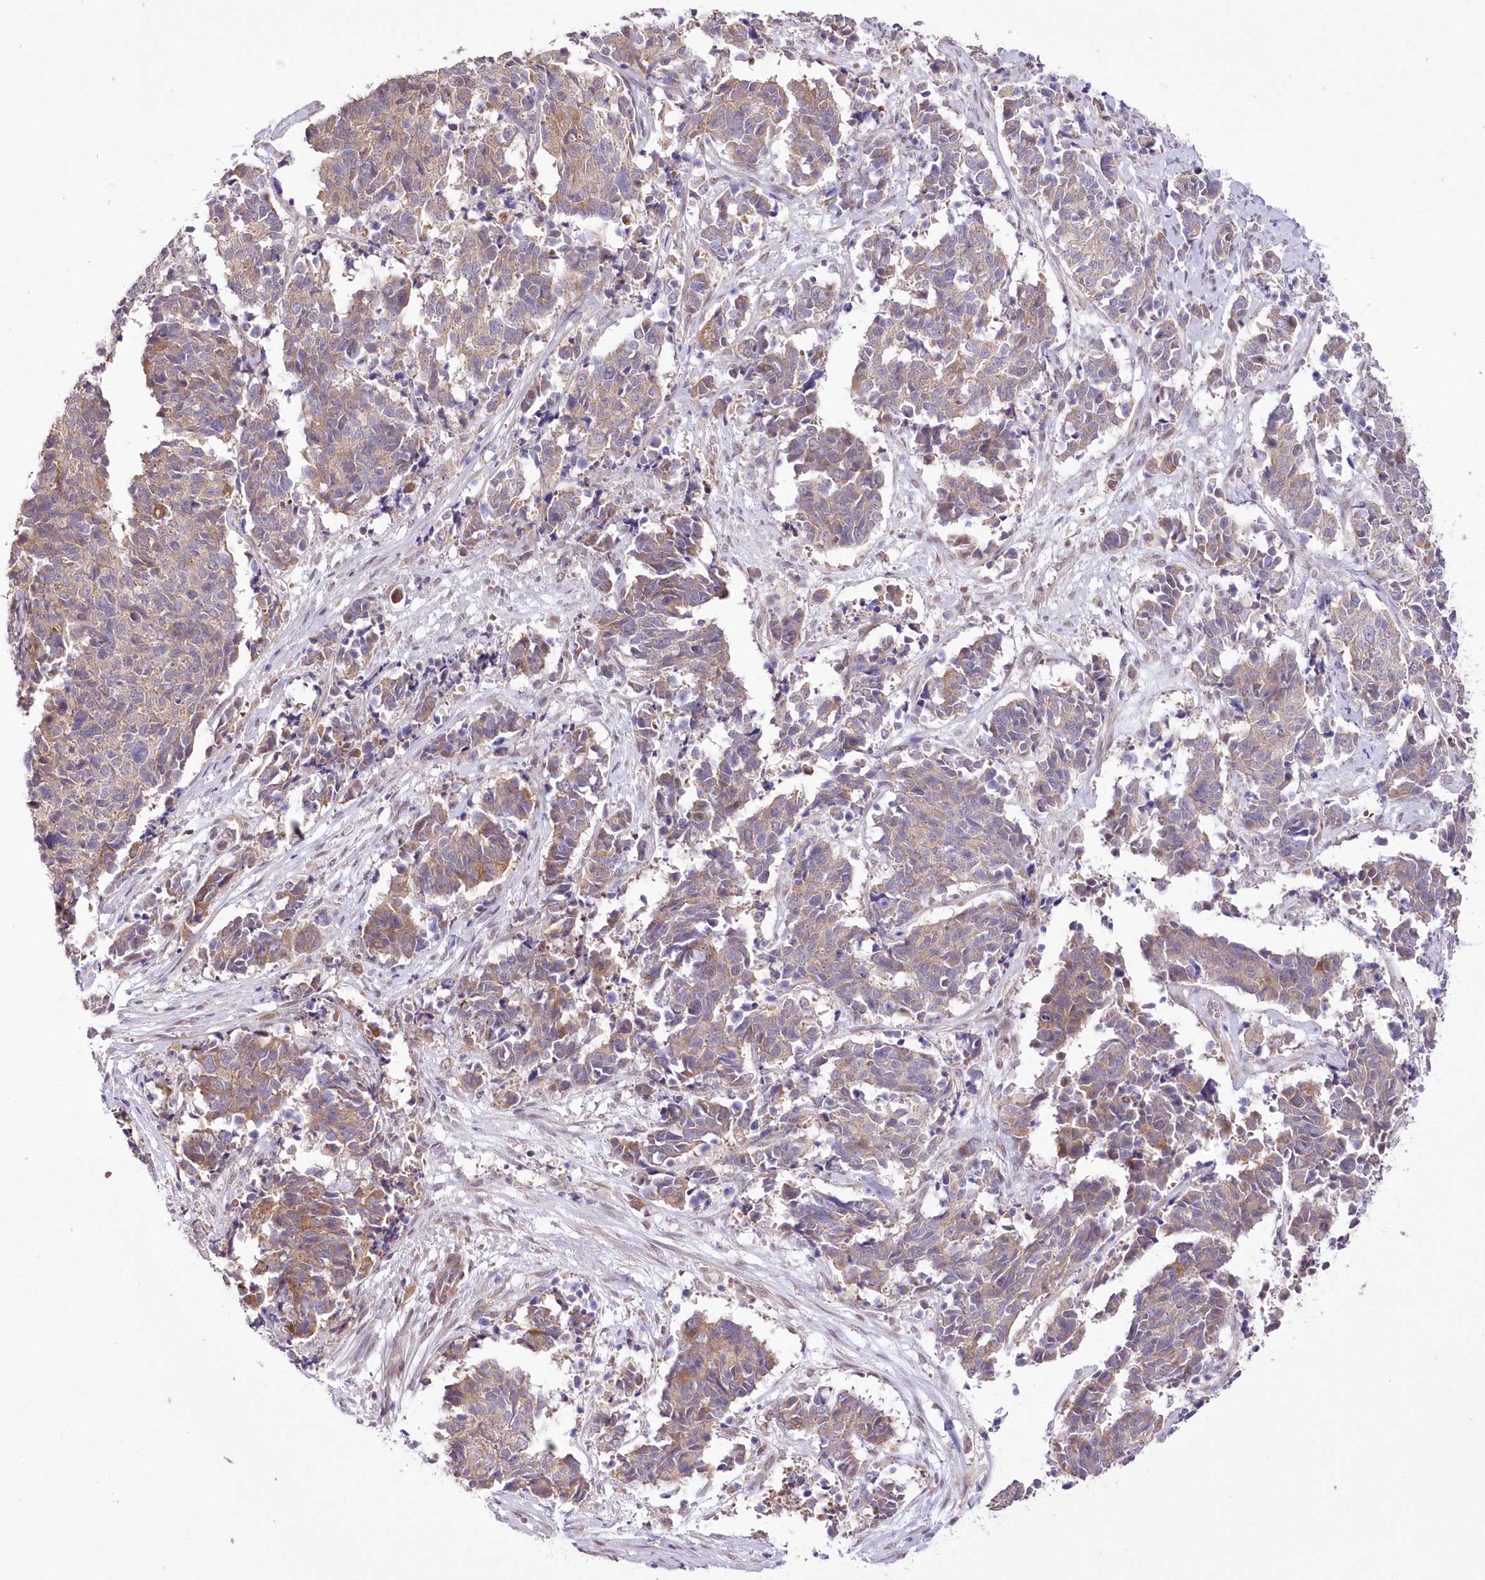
{"staining": {"intensity": "moderate", "quantity": ">75%", "location": "cytoplasmic/membranous"}, "tissue": "cervical cancer", "cell_type": "Tumor cells", "image_type": "cancer", "snomed": [{"axis": "morphology", "description": "Normal tissue, NOS"}, {"axis": "morphology", "description": "Squamous cell carcinoma, NOS"}, {"axis": "topography", "description": "Cervix"}], "caption": "Protein expression analysis of human cervical cancer reveals moderate cytoplasmic/membranous staining in approximately >75% of tumor cells.", "gene": "FAM241B", "patient": {"sex": "female", "age": 35}}